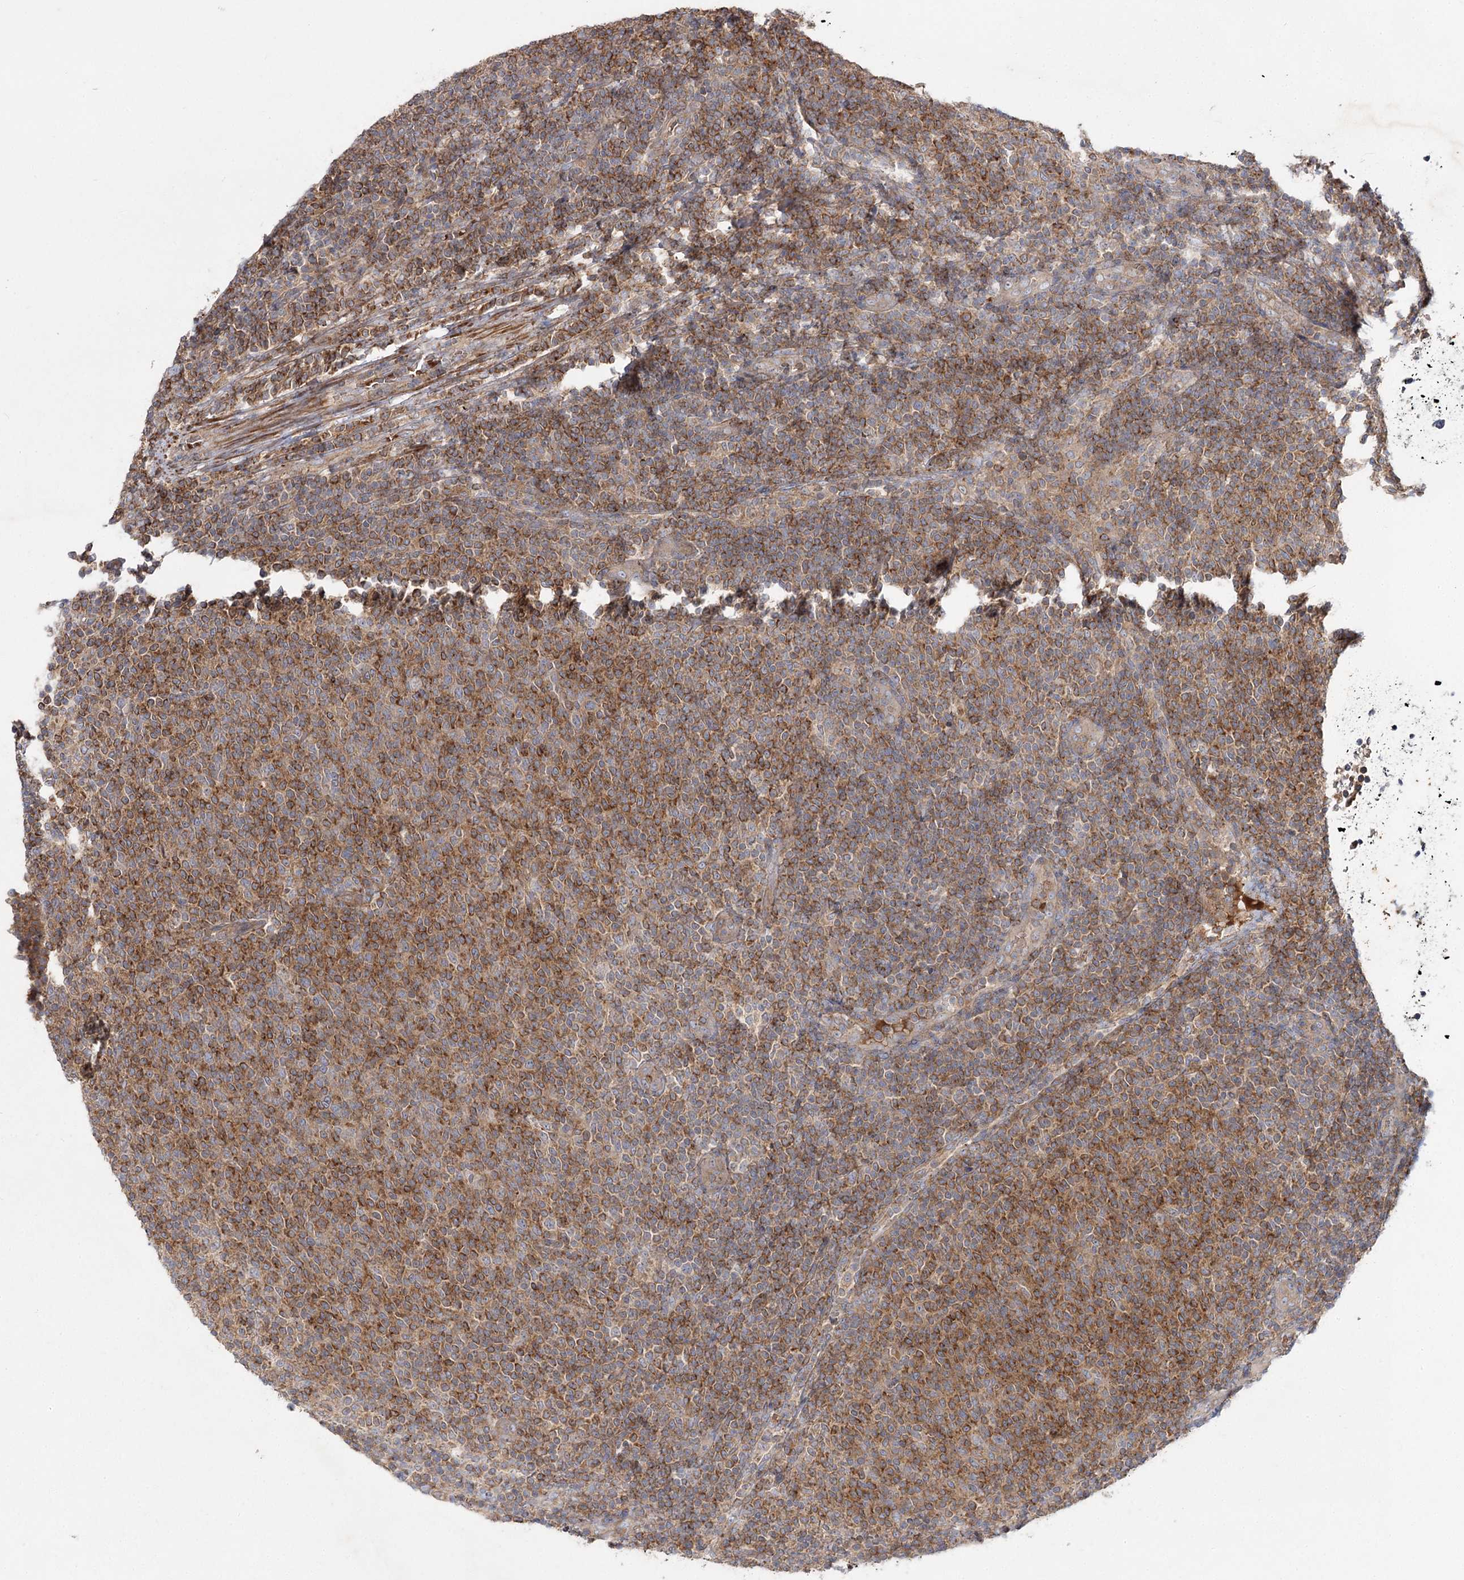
{"staining": {"intensity": "moderate", "quantity": ">75%", "location": "cytoplasmic/membranous"}, "tissue": "lymphoma", "cell_type": "Tumor cells", "image_type": "cancer", "snomed": [{"axis": "morphology", "description": "Malignant lymphoma, non-Hodgkin's type, Low grade"}, {"axis": "topography", "description": "Lymph node"}], "caption": "Brown immunohistochemical staining in human lymphoma shows moderate cytoplasmic/membranous expression in approximately >75% of tumor cells.", "gene": "KIAA0825", "patient": {"sex": "male", "age": 66}}